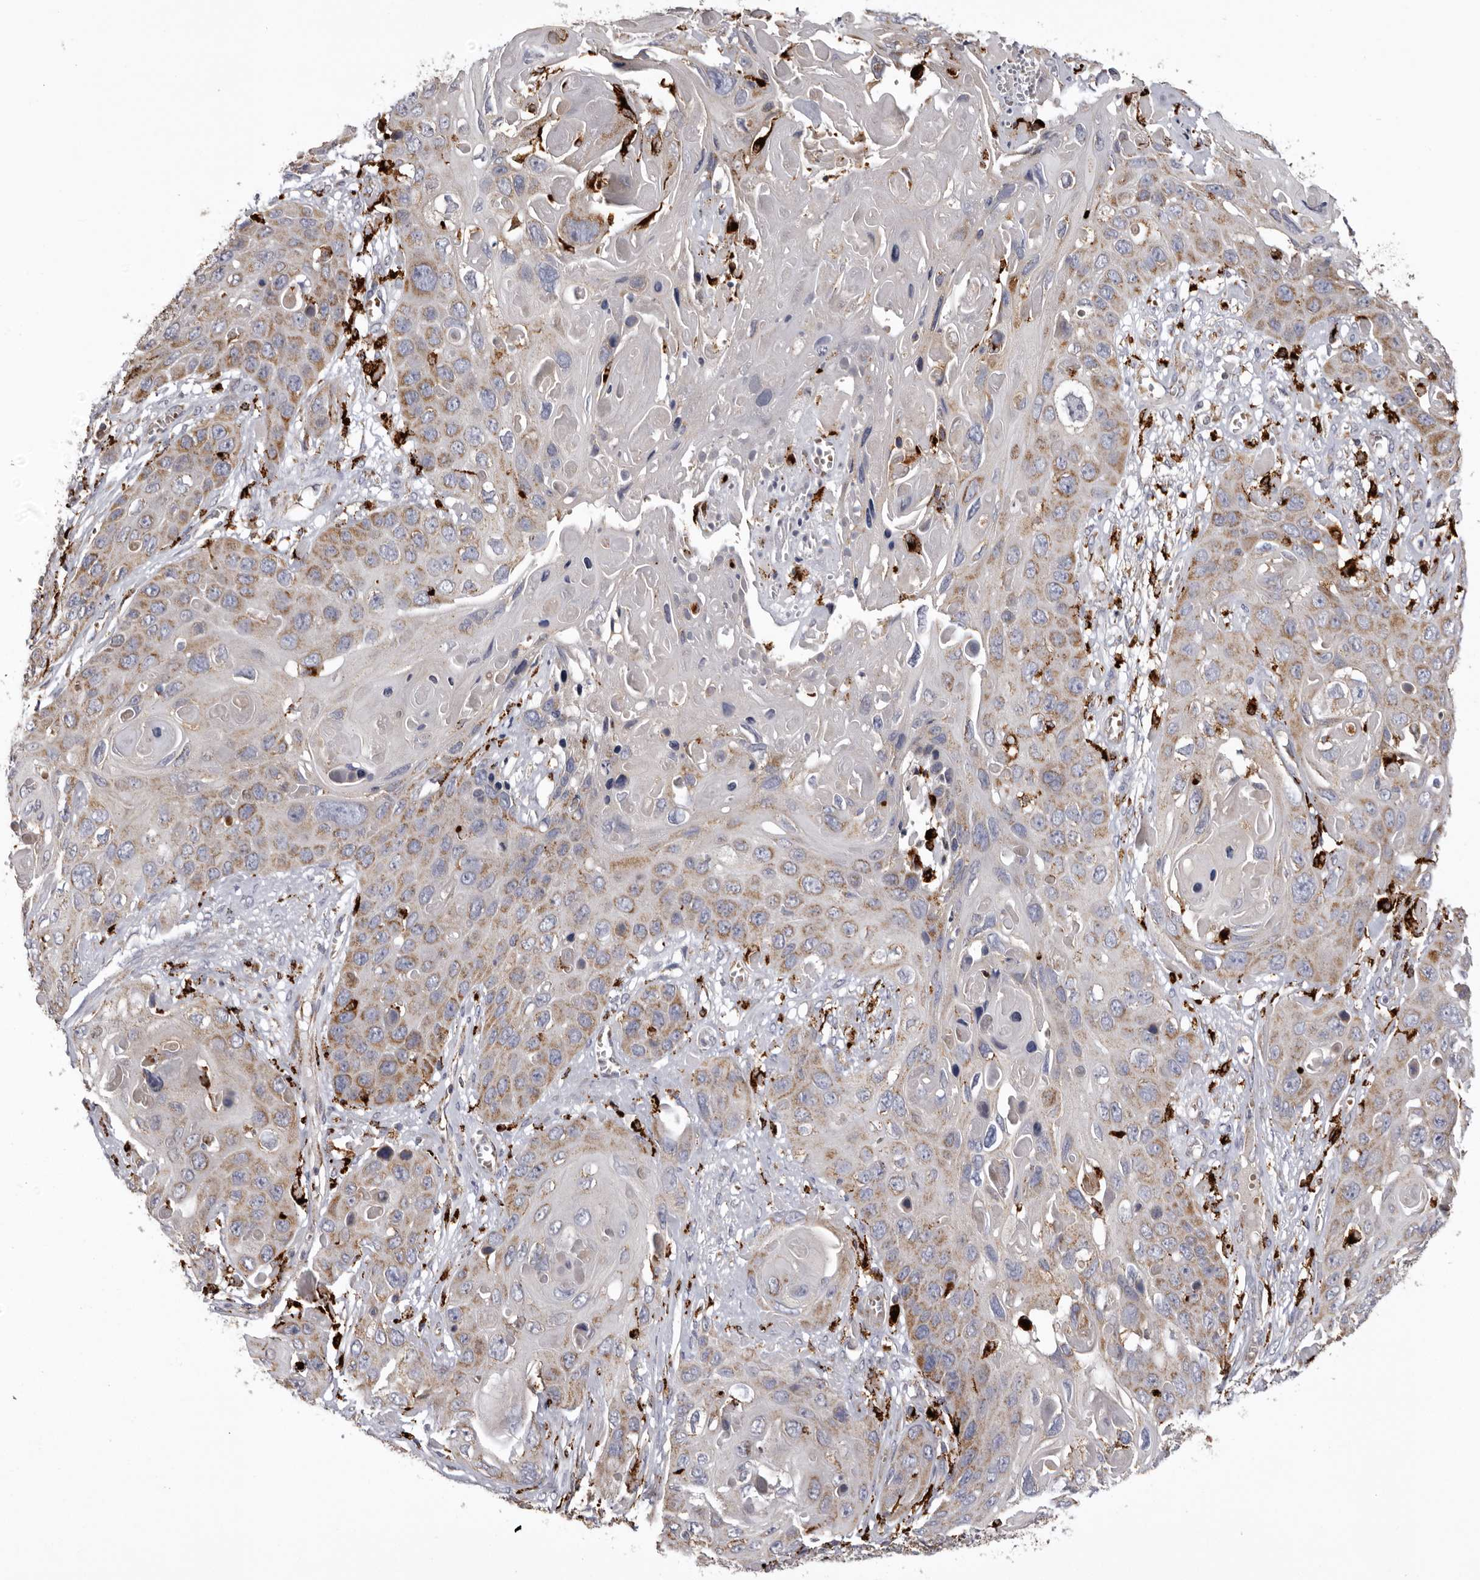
{"staining": {"intensity": "moderate", "quantity": ">75%", "location": "cytoplasmic/membranous"}, "tissue": "skin cancer", "cell_type": "Tumor cells", "image_type": "cancer", "snomed": [{"axis": "morphology", "description": "Squamous cell carcinoma, NOS"}, {"axis": "topography", "description": "Skin"}], "caption": "Immunohistochemistry staining of skin cancer, which displays medium levels of moderate cytoplasmic/membranous staining in about >75% of tumor cells indicating moderate cytoplasmic/membranous protein staining. The staining was performed using DAB (brown) for protein detection and nuclei were counterstained in hematoxylin (blue).", "gene": "MECR", "patient": {"sex": "male", "age": 55}}